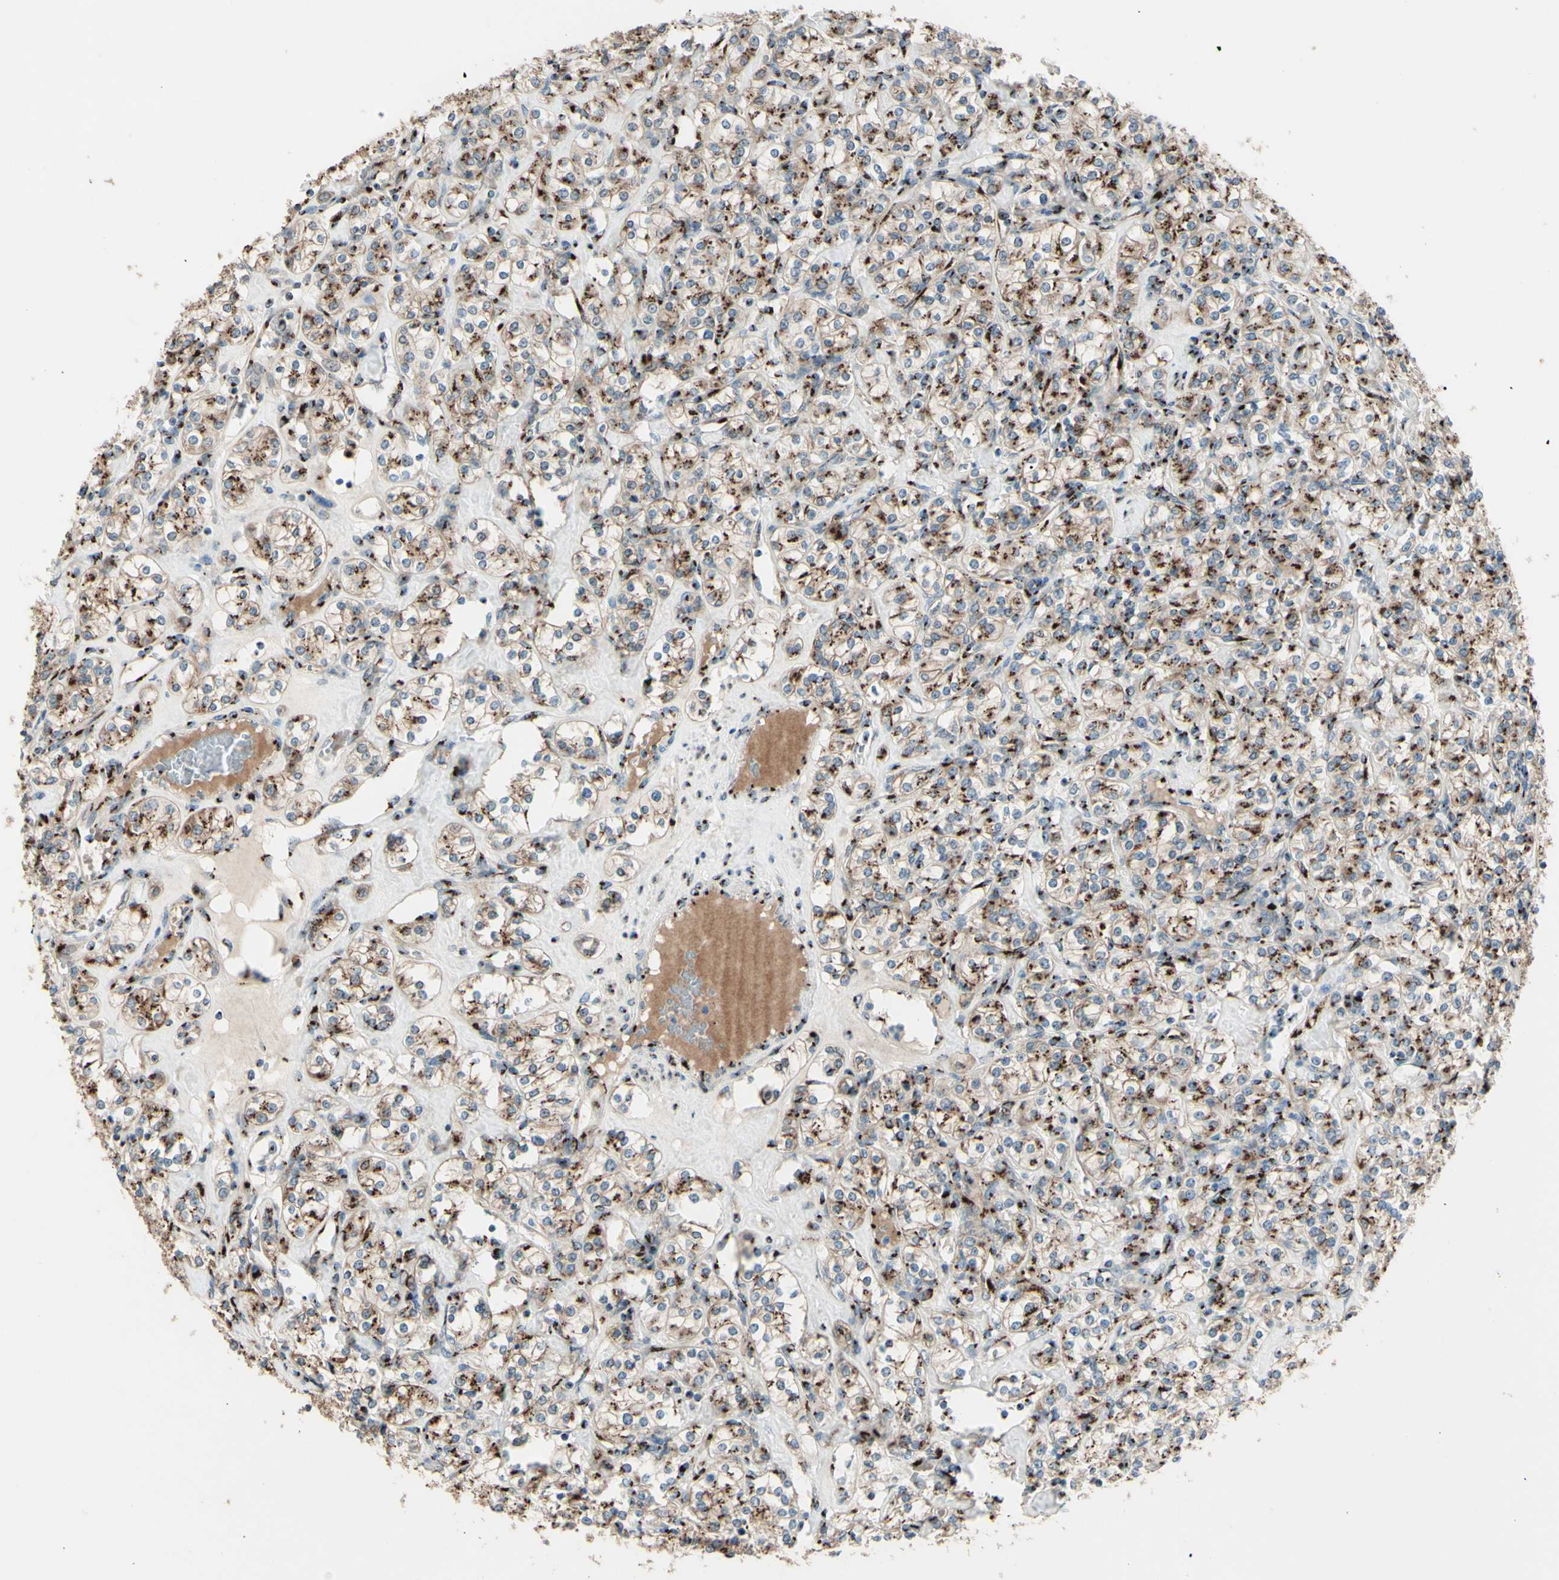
{"staining": {"intensity": "moderate", "quantity": ">75%", "location": "cytoplasmic/membranous"}, "tissue": "renal cancer", "cell_type": "Tumor cells", "image_type": "cancer", "snomed": [{"axis": "morphology", "description": "Adenocarcinoma, NOS"}, {"axis": "topography", "description": "Kidney"}], "caption": "A brown stain labels moderate cytoplasmic/membranous staining of a protein in adenocarcinoma (renal) tumor cells.", "gene": "BPNT2", "patient": {"sex": "male", "age": 77}}